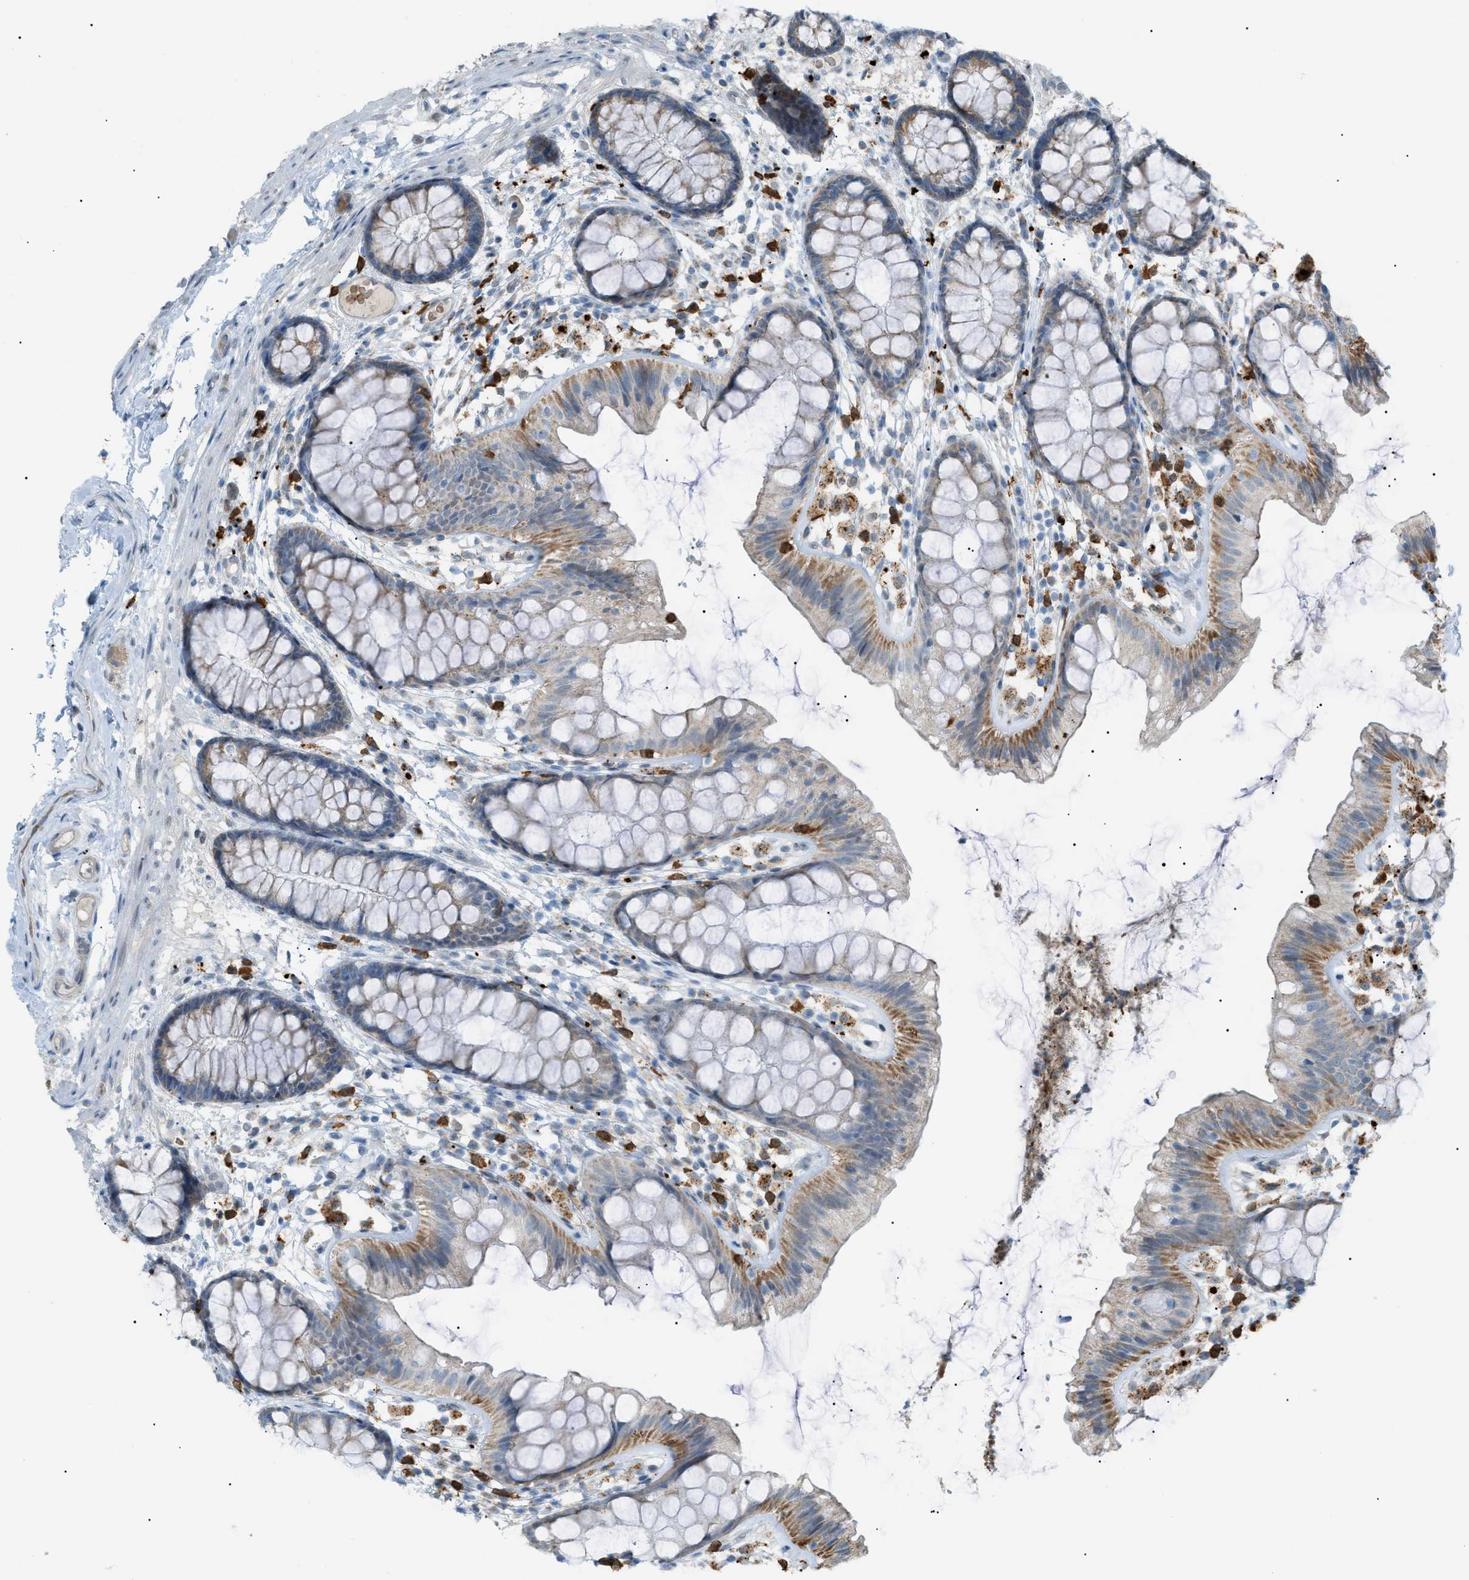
{"staining": {"intensity": "negative", "quantity": "none", "location": "none"}, "tissue": "colon", "cell_type": "Endothelial cells", "image_type": "normal", "snomed": [{"axis": "morphology", "description": "Normal tissue, NOS"}, {"axis": "topography", "description": "Colon"}], "caption": "Endothelial cells show no significant expression in normal colon. (Immunohistochemistry, brightfield microscopy, high magnification).", "gene": "ZNF516", "patient": {"sex": "female", "age": 56}}